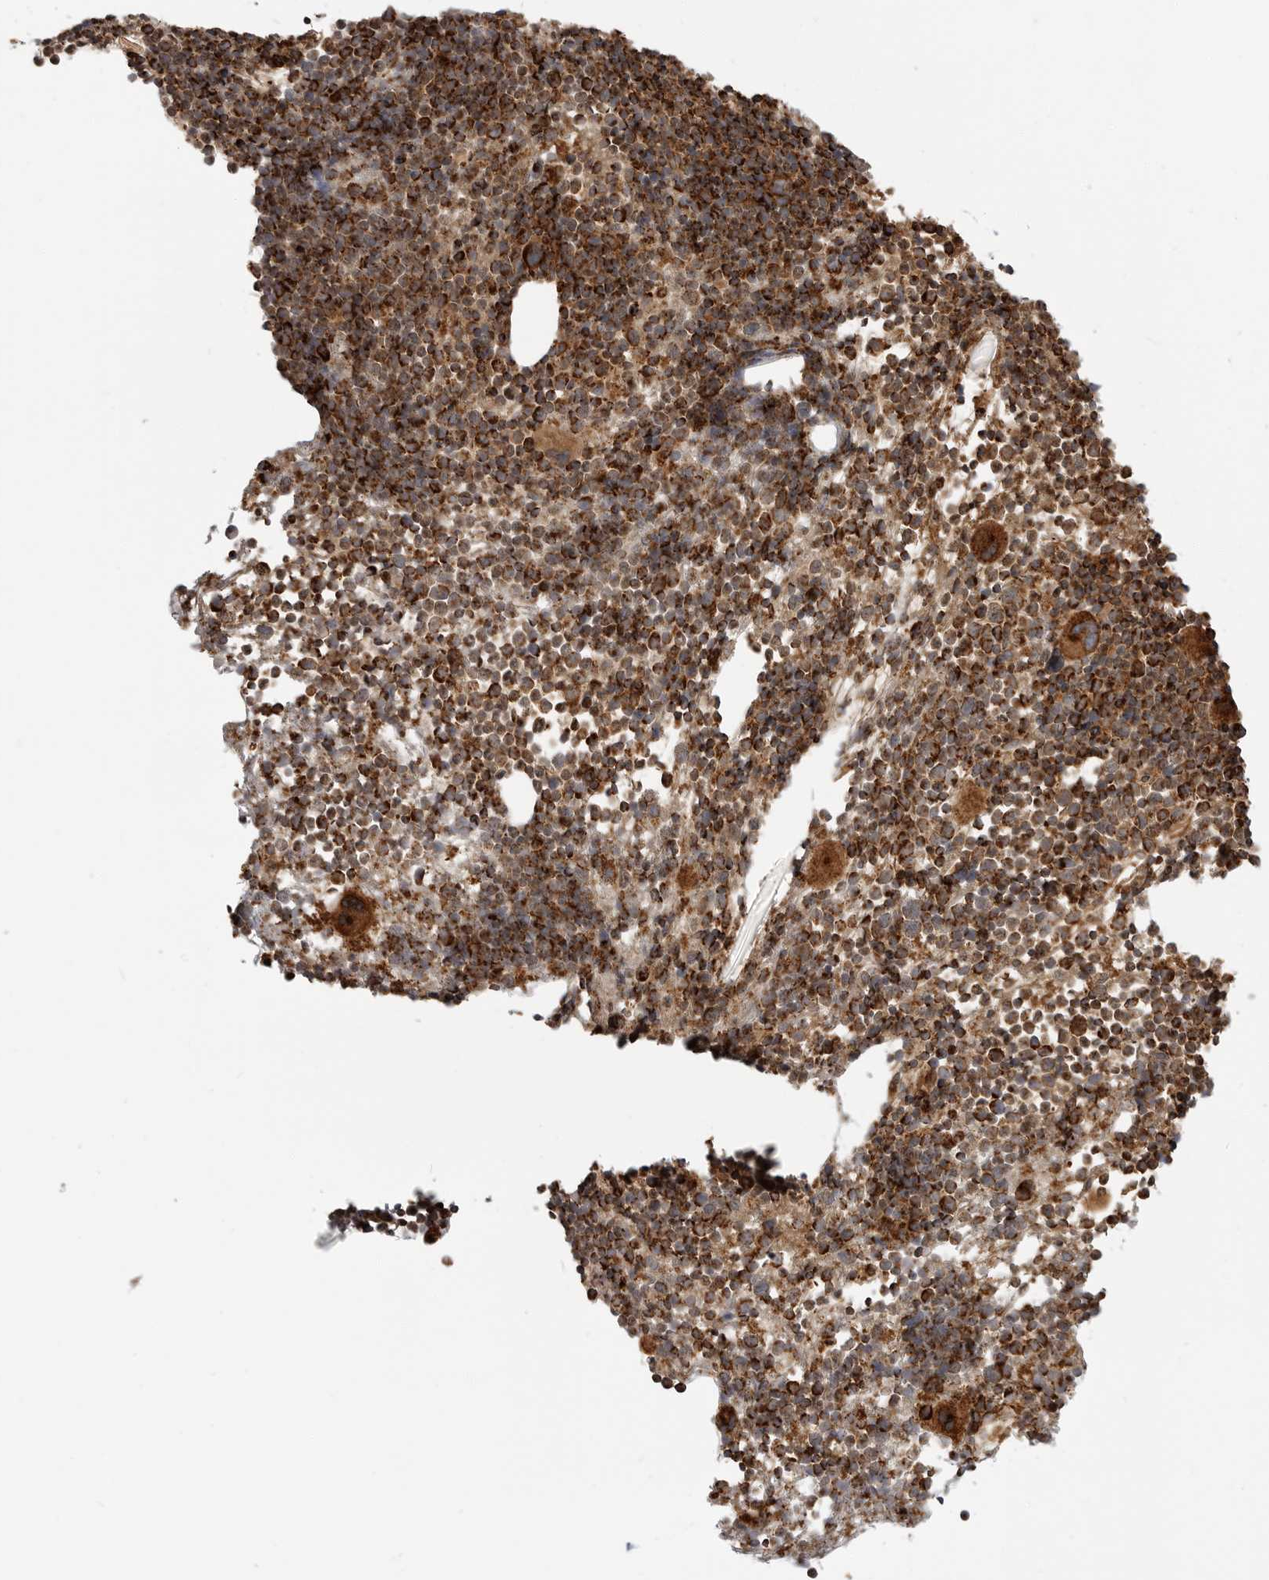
{"staining": {"intensity": "strong", "quantity": ">75%", "location": "cytoplasmic/membranous"}, "tissue": "bone marrow", "cell_type": "Hematopoietic cells", "image_type": "normal", "snomed": [{"axis": "morphology", "description": "Normal tissue, NOS"}, {"axis": "morphology", "description": "Inflammation, NOS"}, {"axis": "topography", "description": "Bone marrow"}], "caption": "Approximately >75% of hematopoietic cells in normal bone marrow show strong cytoplasmic/membranous protein staining as visualized by brown immunohistochemical staining.", "gene": "BMP2K", "patient": {"sex": "male", "age": 1}}